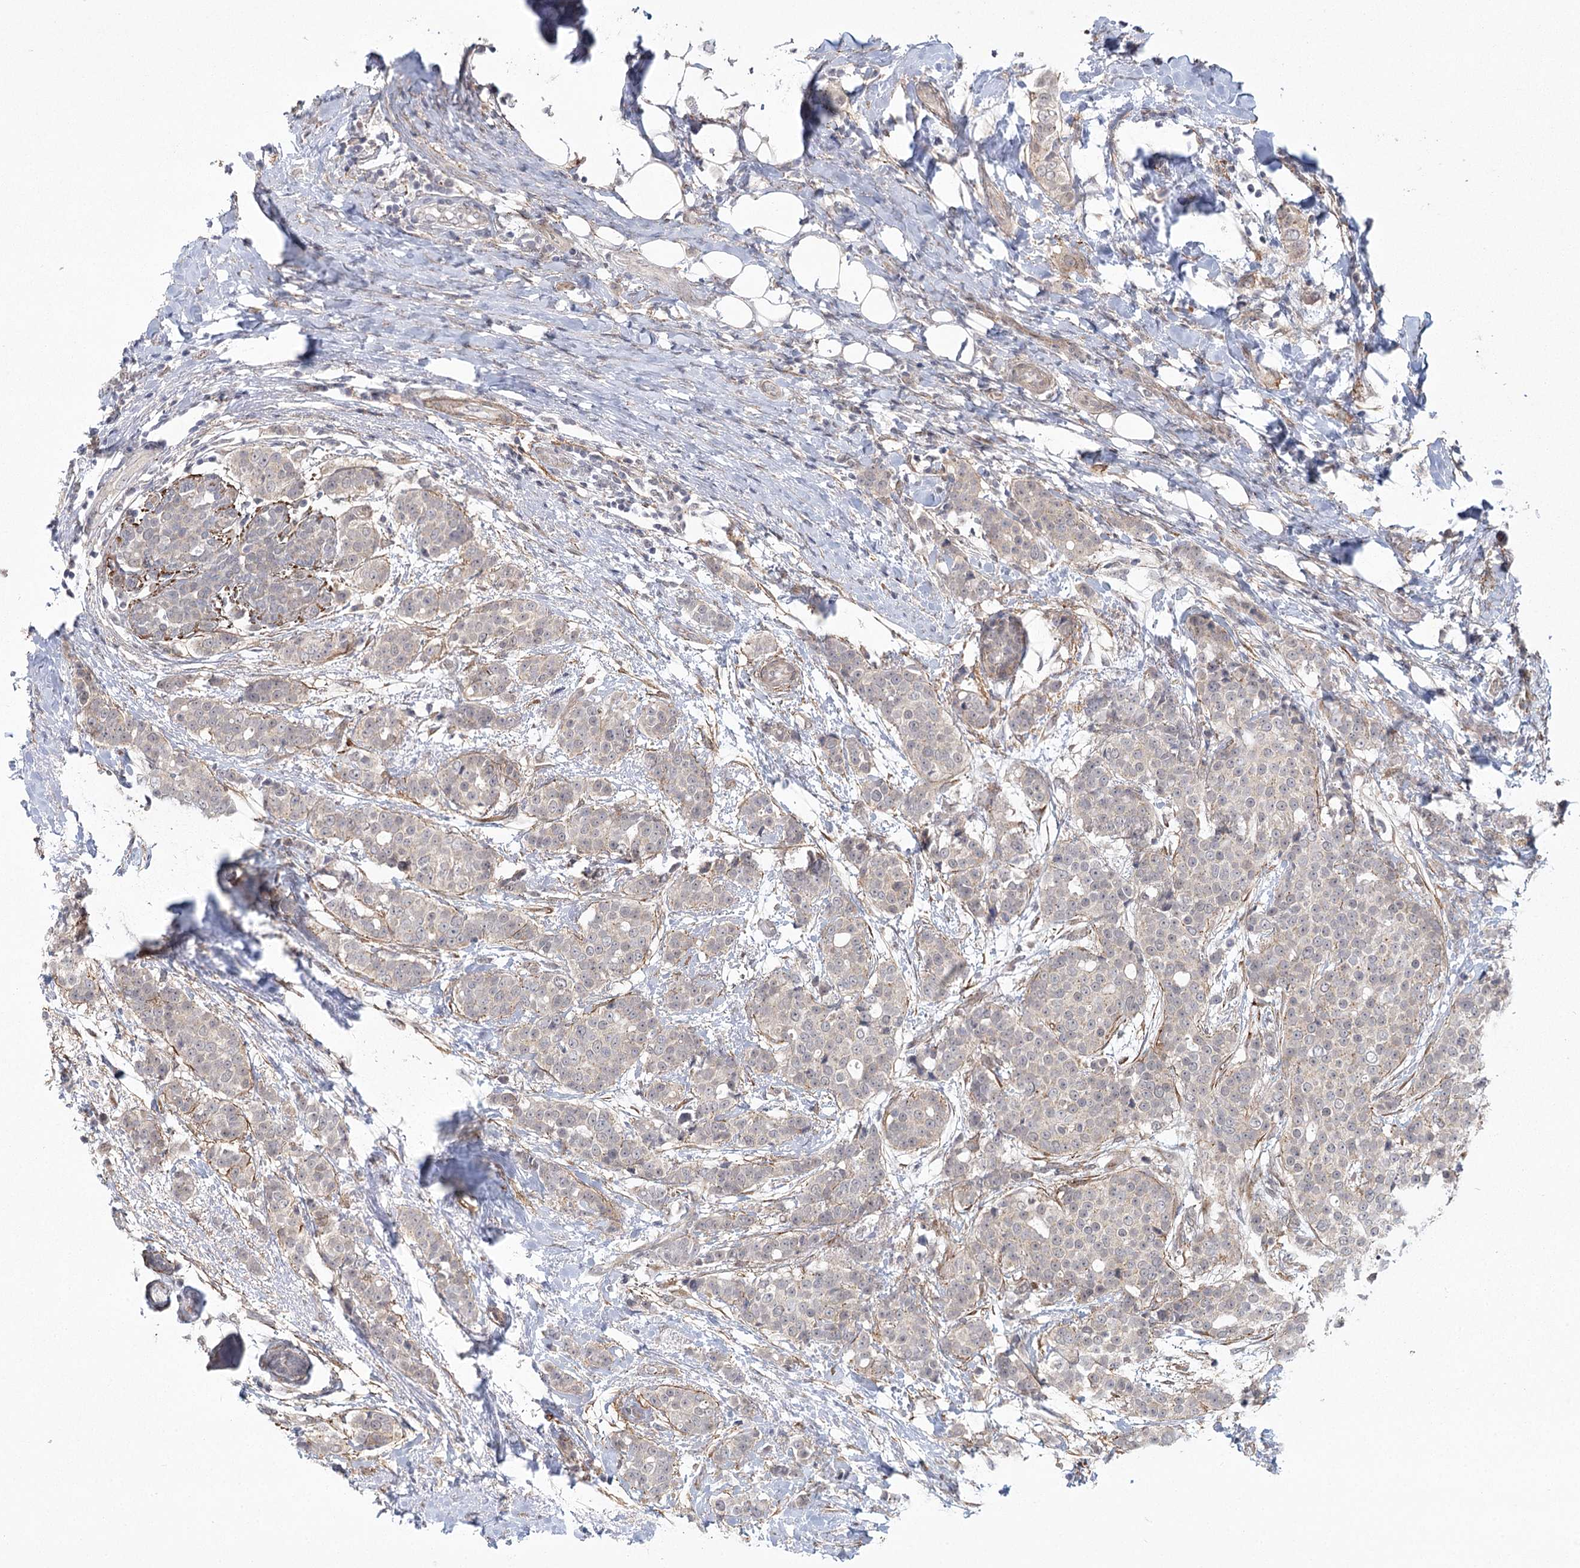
{"staining": {"intensity": "weak", "quantity": "25%-75%", "location": "cytoplasmic/membranous"}, "tissue": "breast cancer", "cell_type": "Tumor cells", "image_type": "cancer", "snomed": [{"axis": "morphology", "description": "Lobular carcinoma"}, {"axis": "topography", "description": "Breast"}], "caption": "Human breast lobular carcinoma stained with a brown dye exhibits weak cytoplasmic/membranous positive expression in about 25%-75% of tumor cells.", "gene": "MED28", "patient": {"sex": "female", "age": 51}}